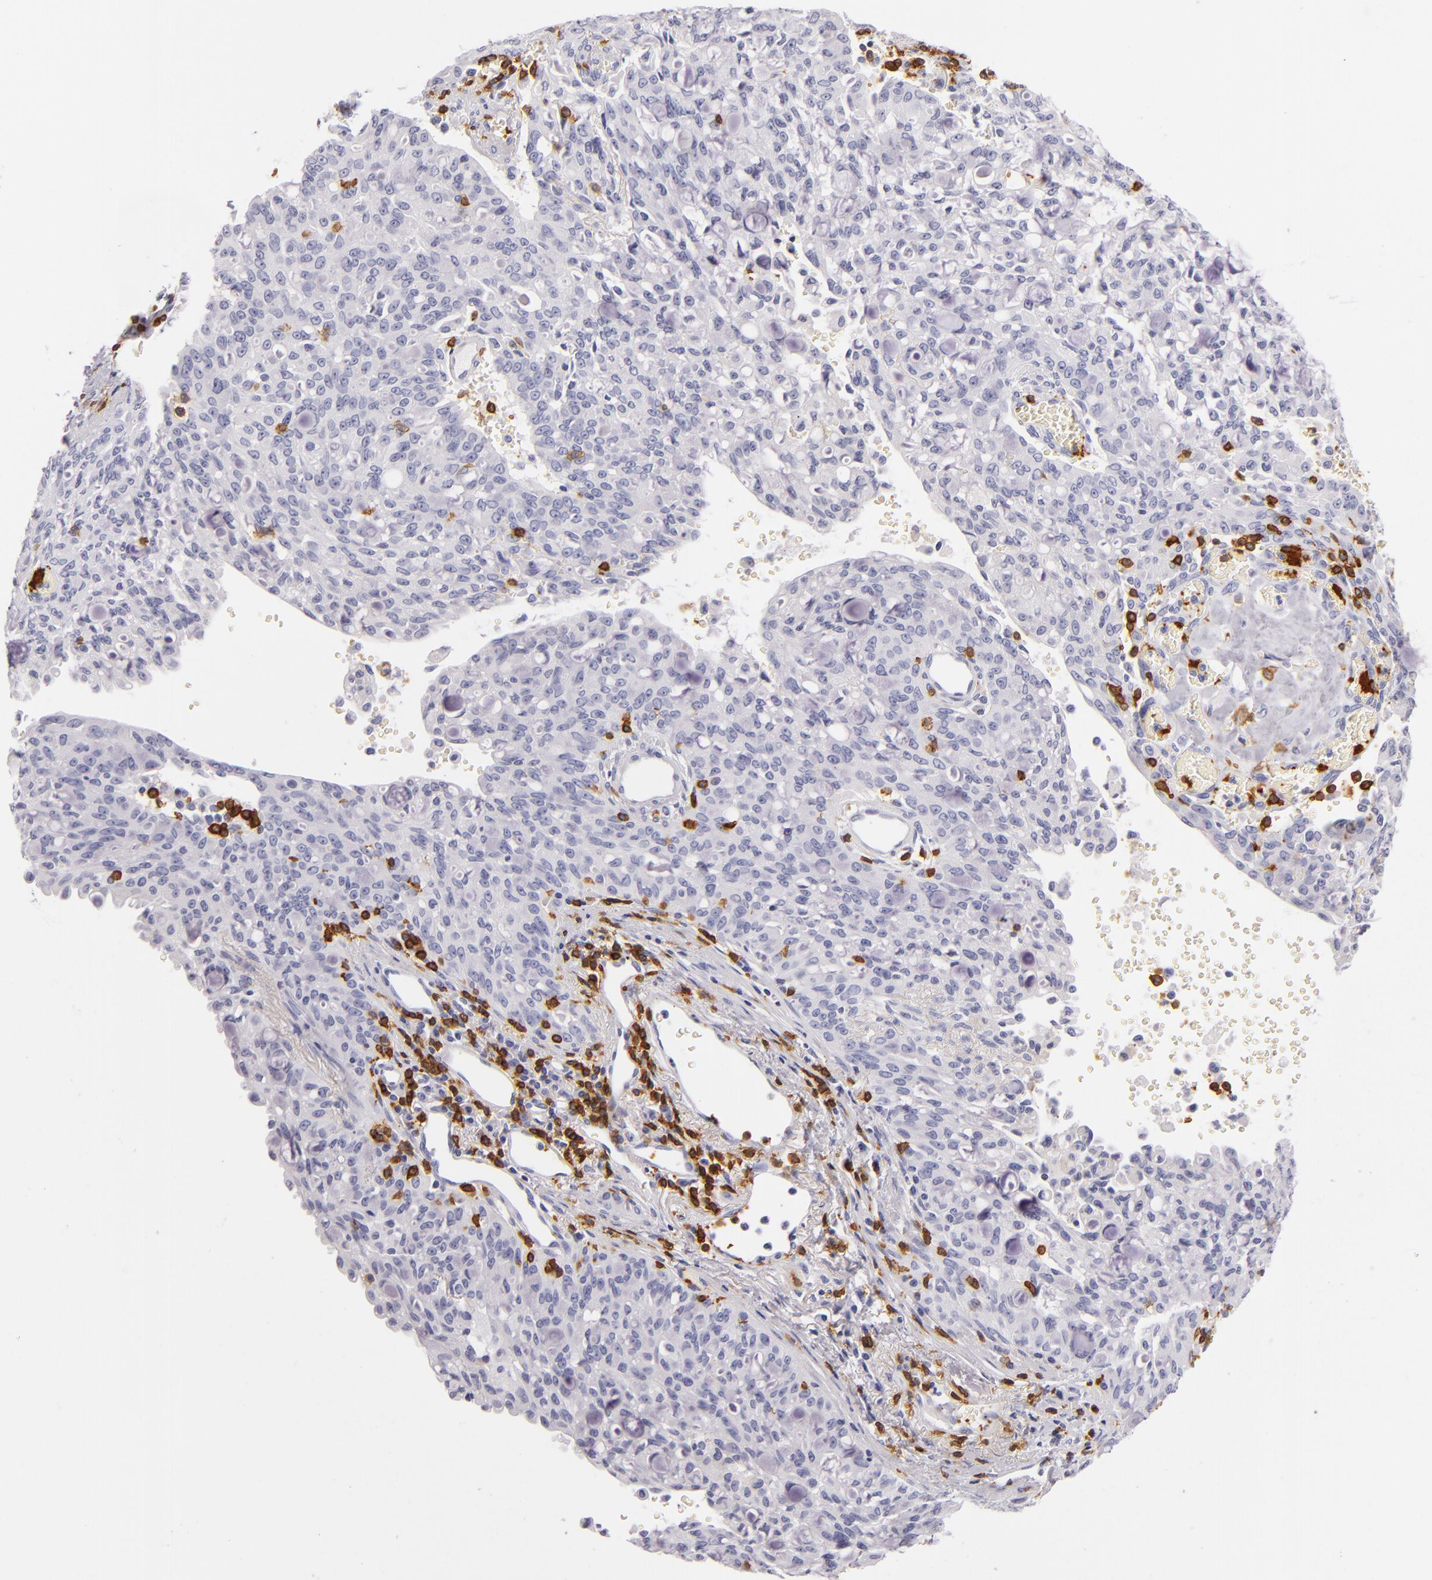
{"staining": {"intensity": "negative", "quantity": "none", "location": "none"}, "tissue": "lung cancer", "cell_type": "Tumor cells", "image_type": "cancer", "snomed": [{"axis": "morphology", "description": "Adenocarcinoma, NOS"}, {"axis": "topography", "description": "Lung"}], "caption": "Tumor cells show no significant positivity in adenocarcinoma (lung).", "gene": "LAT", "patient": {"sex": "female", "age": 44}}